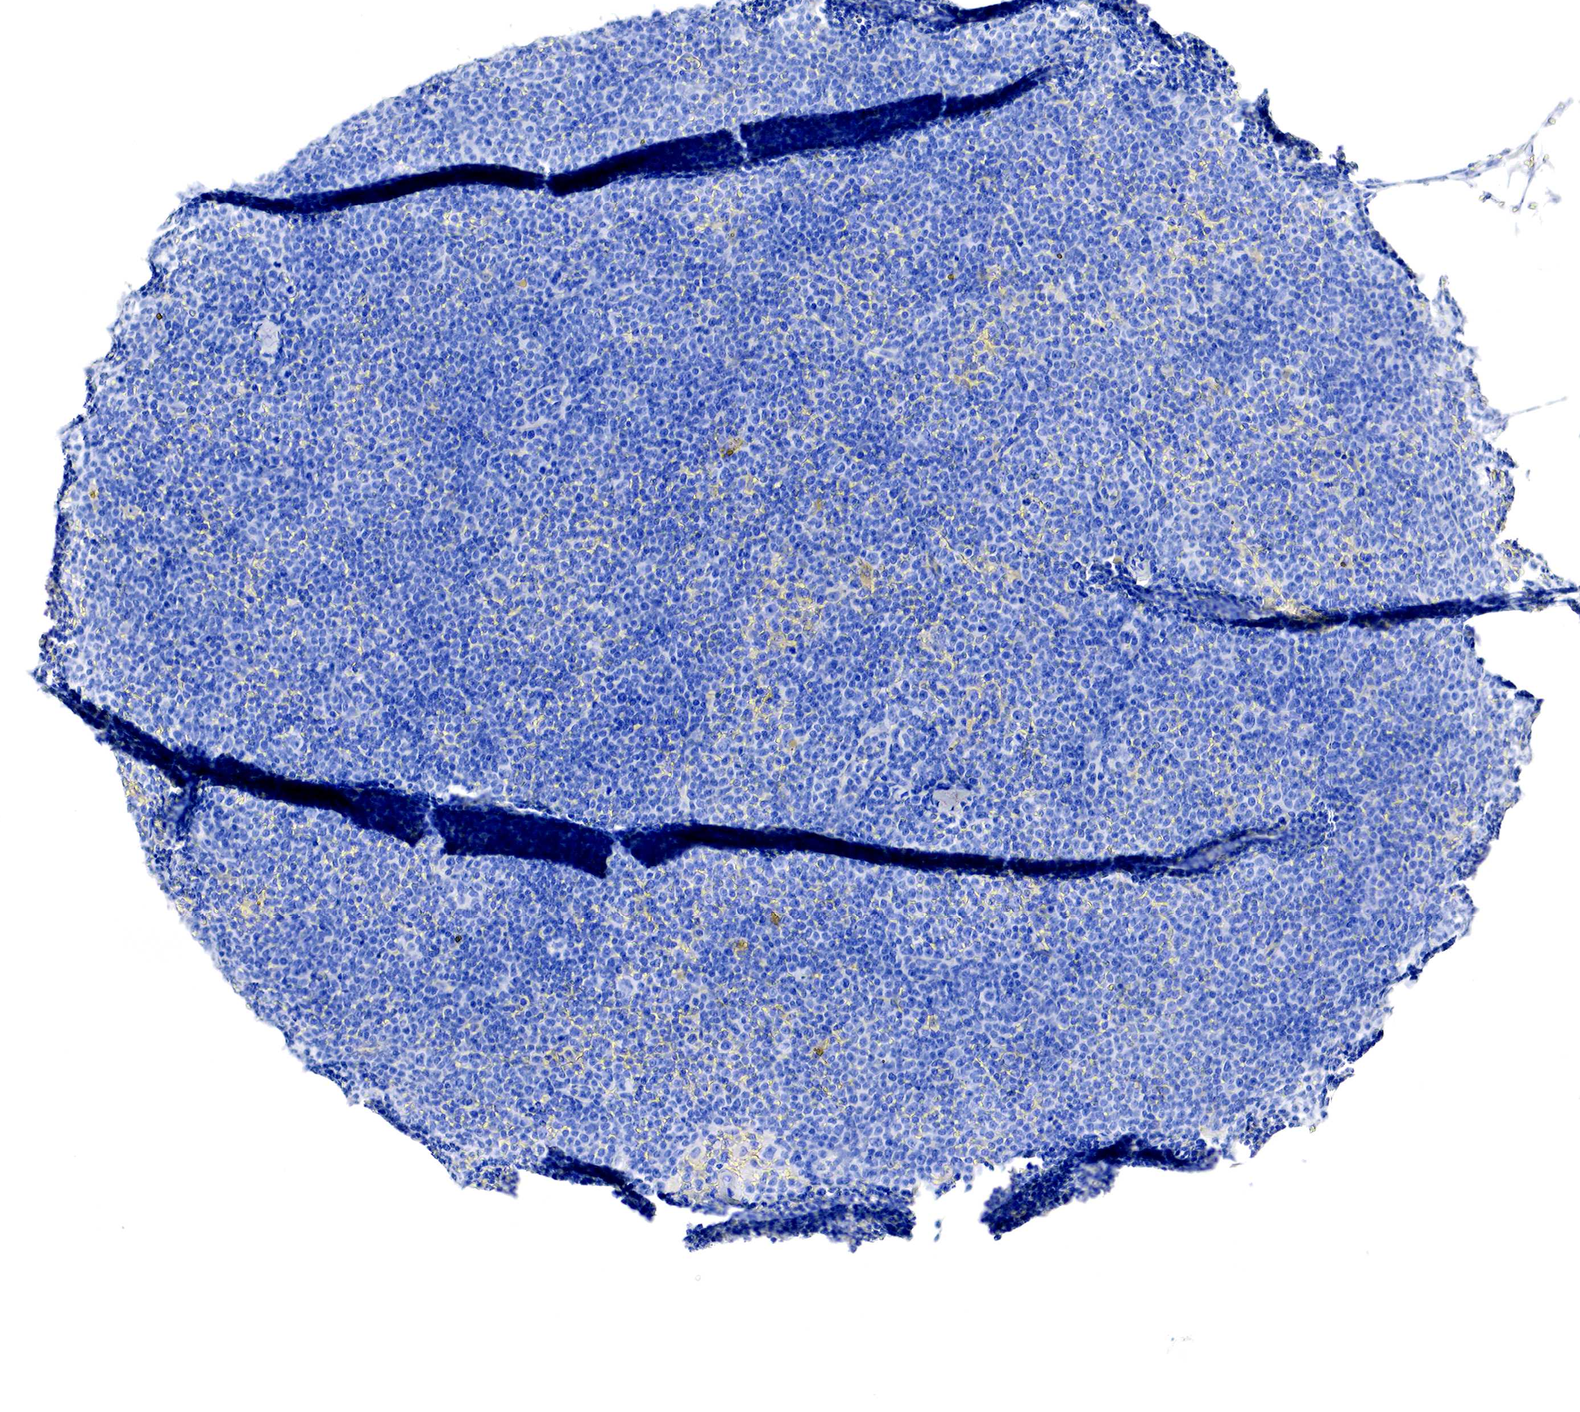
{"staining": {"intensity": "negative", "quantity": "none", "location": "none"}, "tissue": "lymphoma", "cell_type": "Tumor cells", "image_type": "cancer", "snomed": [{"axis": "morphology", "description": "Malignant lymphoma, non-Hodgkin's type, Low grade"}, {"axis": "topography", "description": "Lymph node"}], "caption": "Lymphoma stained for a protein using immunohistochemistry (IHC) reveals no staining tumor cells.", "gene": "TPM1", "patient": {"sex": "male", "age": 50}}